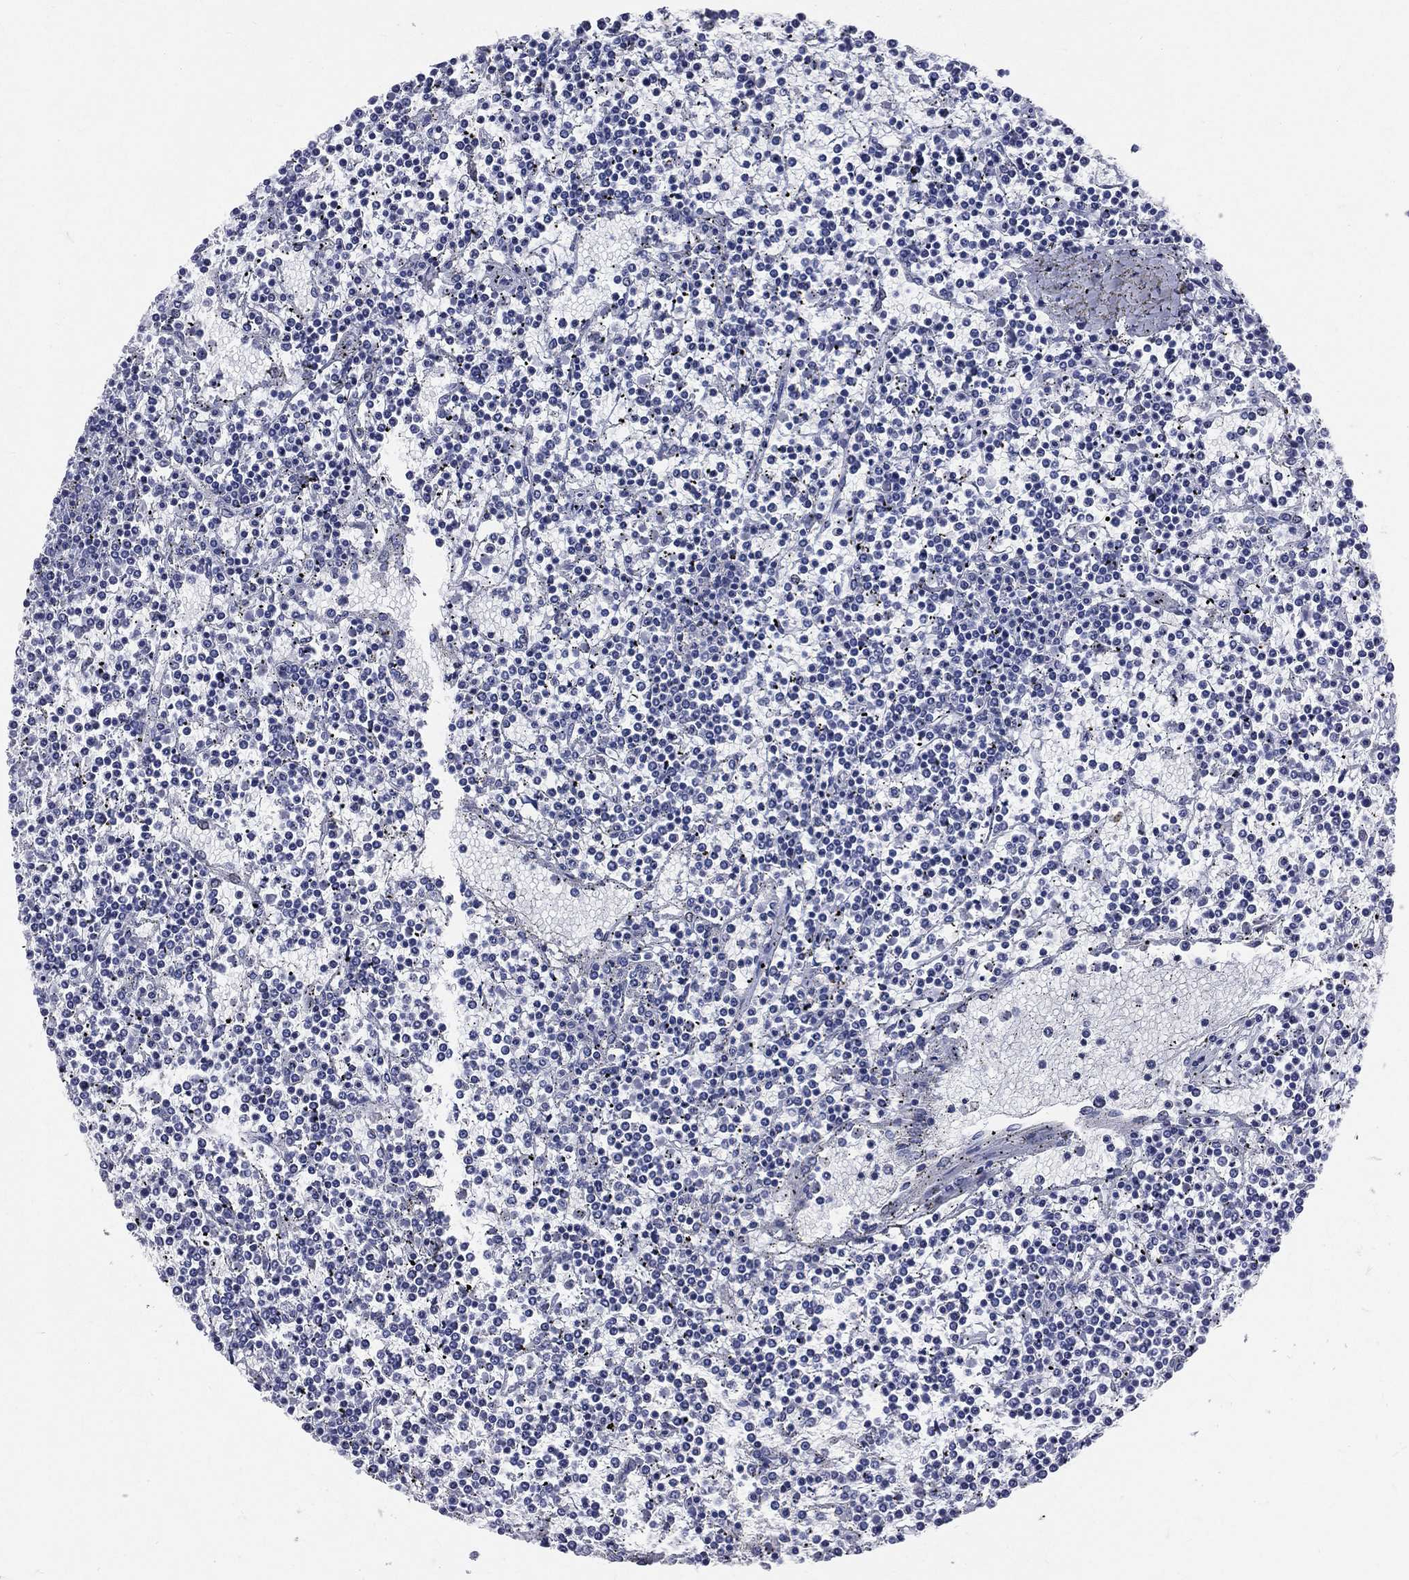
{"staining": {"intensity": "negative", "quantity": "none", "location": "none"}, "tissue": "lymphoma", "cell_type": "Tumor cells", "image_type": "cancer", "snomed": [{"axis": "morphology", "description": "Malignant lymphoma, non-Hodgkin's type, Low grade"}, {"axis": "topography", "description": "Spleen"}], "caption": "Lymphoma stained for a protein using IHC demonstrates no positivity tumor cells.", "gene": "CYLC1", "patient": {"sex": "female", "age": 19}}